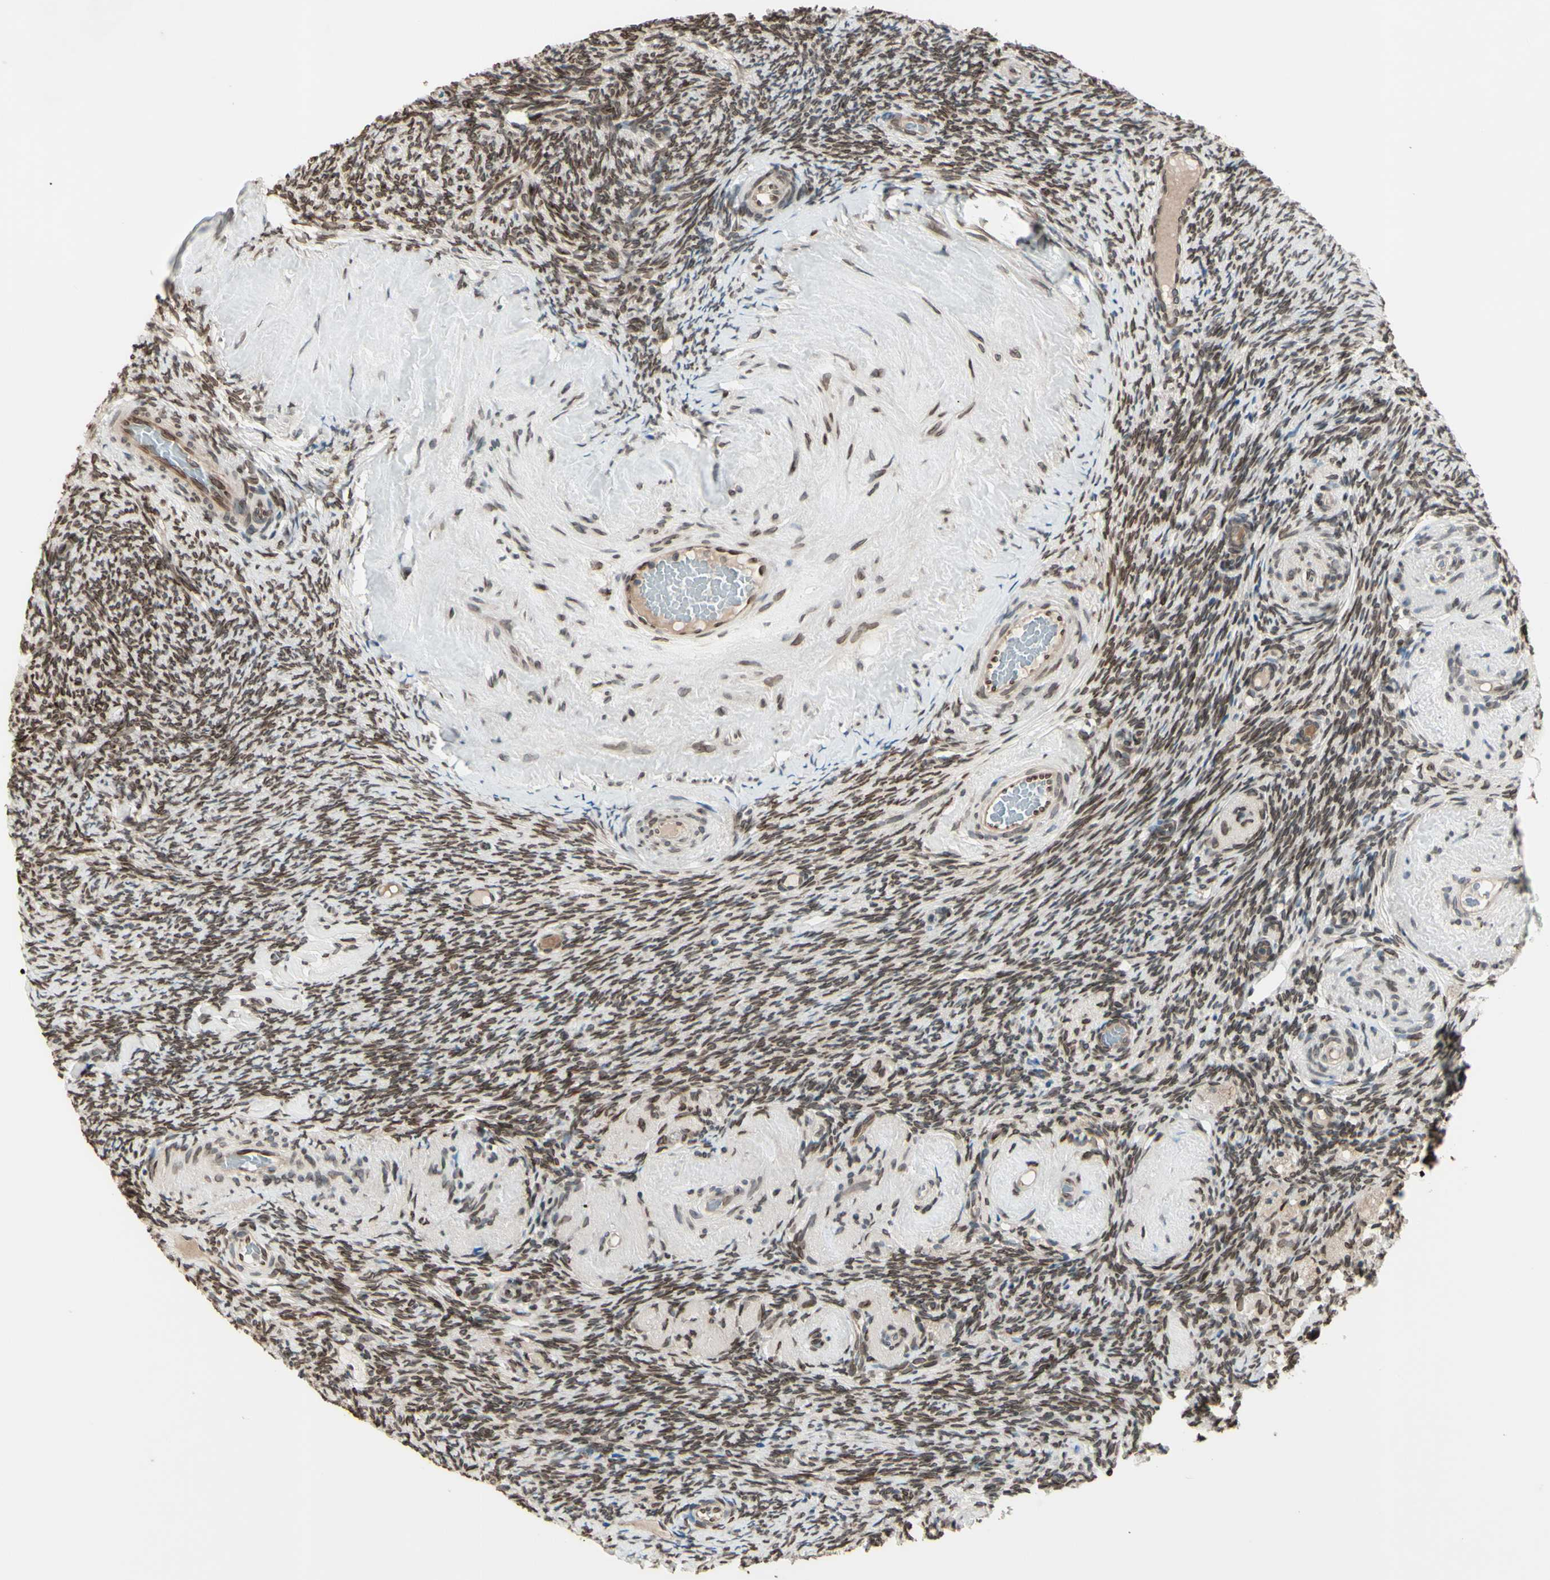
{"staining": {"intensity": "moderate", "quantity": ">75%", "location": "cytoplasmic/membranous,nuclear"}, "tissue": "ovary", "cell_type": "Follicle cells", "image_type": "normal", "snomed": [{"axis": "morphology", "description": "Normal tissue, NOS"}, {"axis": "topography", "description": "Ovary"}], "caption": "IHC image of unremarkable ovary: human ovary stained using IHC displays medium levels of moderate protein expression localized specifically in the cytoplasmic/membranous,nuclear of follicle cells, appearing as a cytoplasmic/membranous,nuclear brown color.", "gene": "MLF2", "patient": {"sex": "female", "age": 60}}